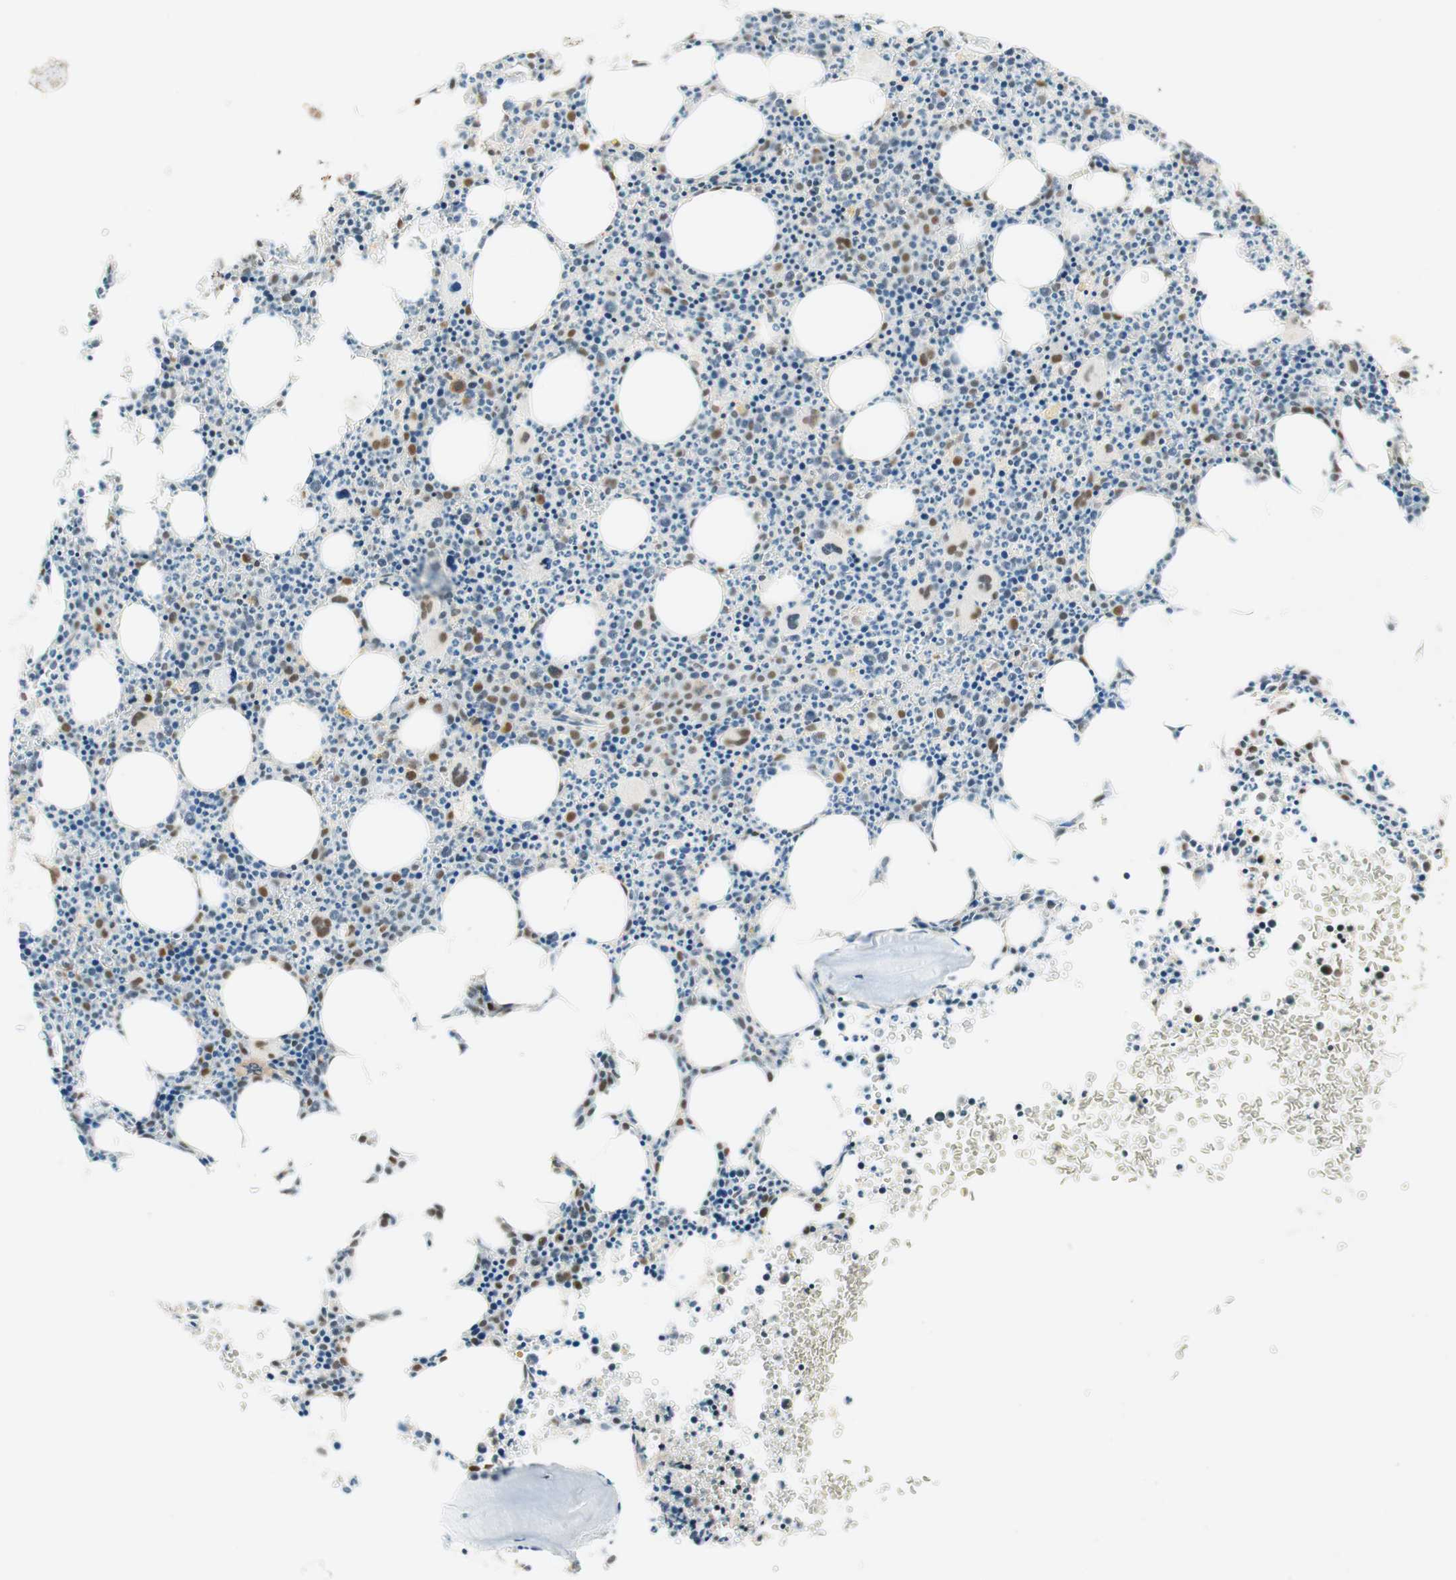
{"staining": {"intensity": "strong", "quantity": "<25%", "location": "nuclear"}, "tissue": "bone marrow", "cell_type": "Hematopoietic cells", "image_type": "normal", "snomed": [{"axis": "morphology", "description": "Normal tissue, NOS"}, {"axis": "morphology", "description": "Inflammation, NOS"}, {"axis": "topography", "description": "Bone marrow"}], "caption": "An IHC histopathology image of benign tissue is shown. Protein staining in brown labels strong nuclear positivity in bone marrow within hematopoietic cells. Nuclei are stained in blue.", "gene": "ZNF782", "patient": {"sex": "female", "age": 61}}